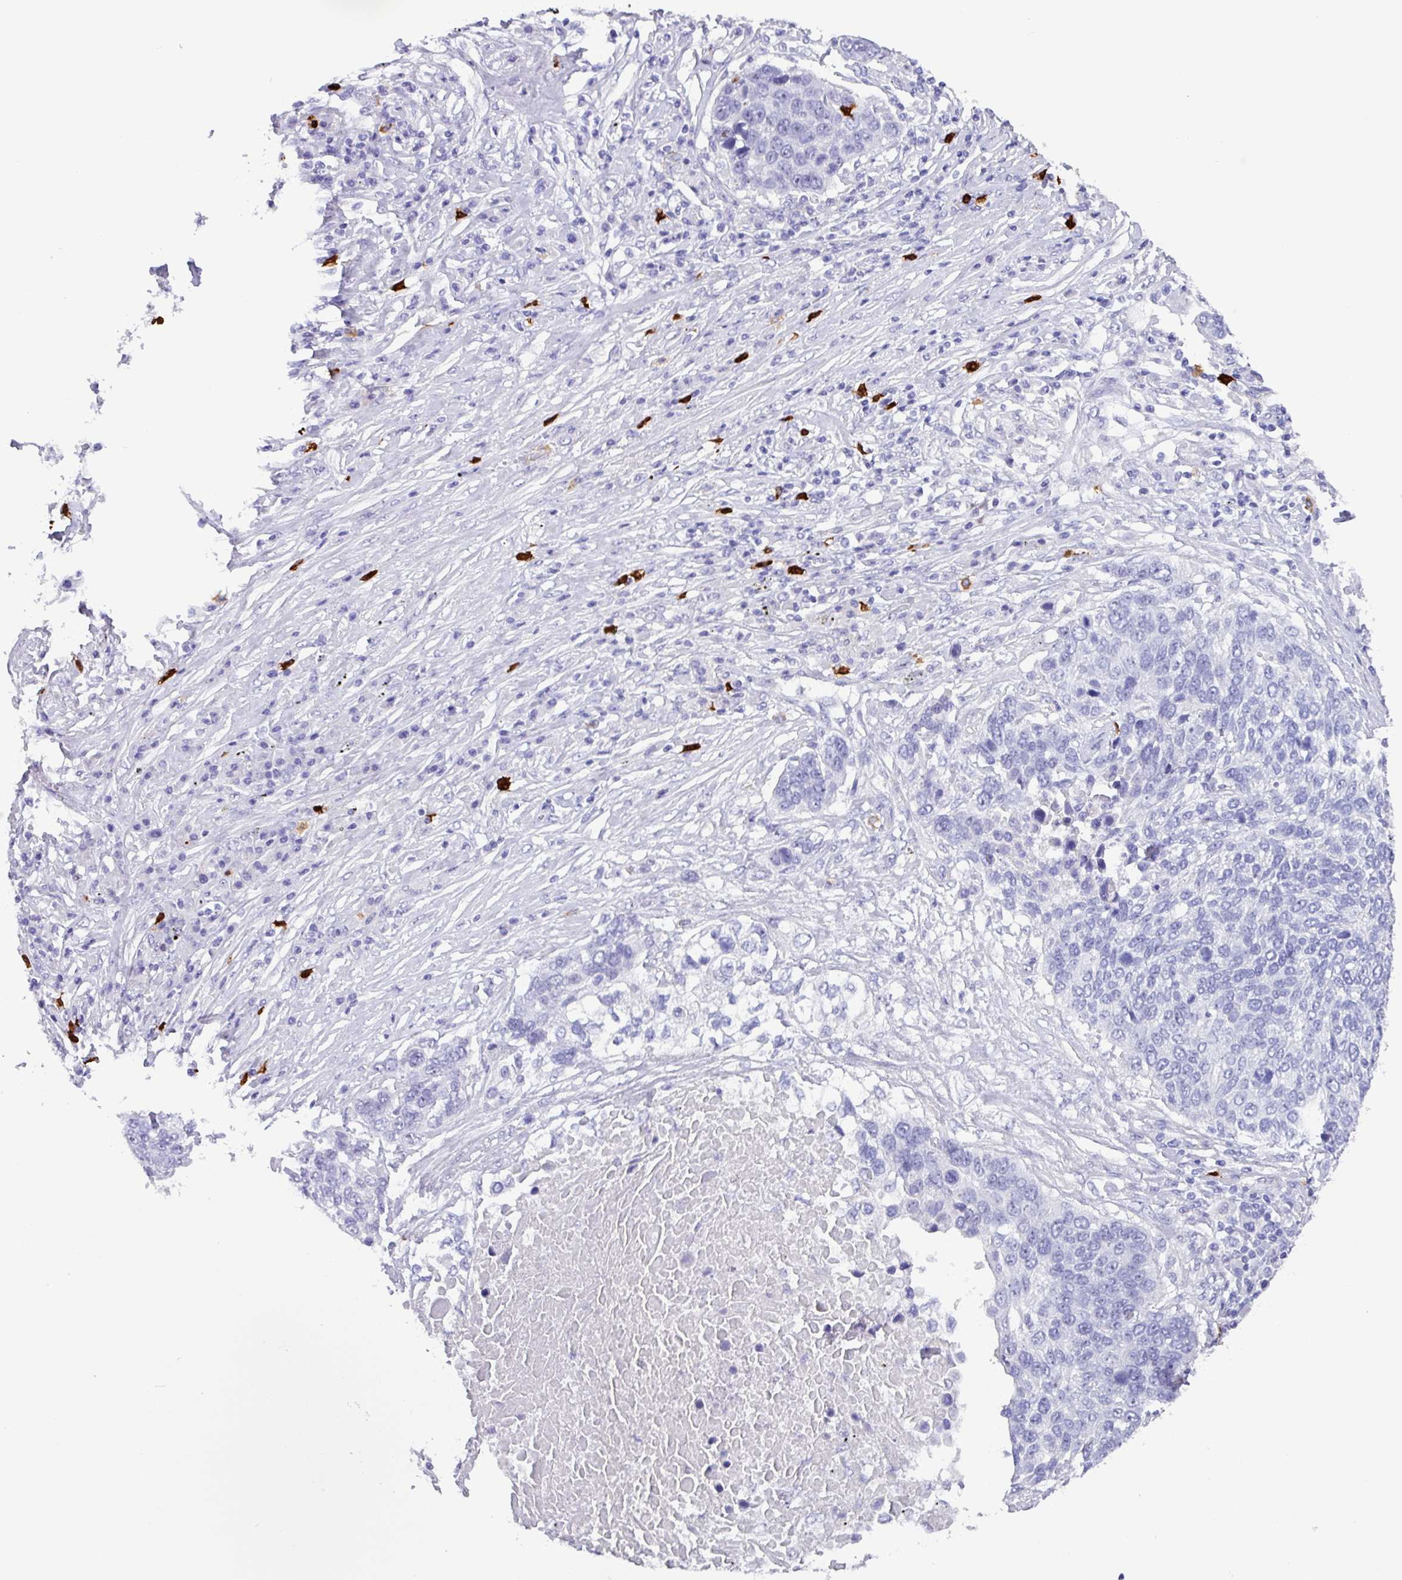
{"staining": {"intensity": "negative", "quantity": "none", "location": "none"}, "tissue": "lung cancer", "cell_type": "Tumor cells", "image_type": "cancer", "snomed": [{"axis": "morphology", "description": "Squamous cell carcinoma, NOS"}, {"axis": "topography", "description": "Lung"}], "caption": "High power microscopy photomicrograph of an IHC micrograph of lung cancer (squamous cell carcinoma), revealing no significant staining in tumor cells.", "gene": "MRM2", "patient": {"sex": "male", "age": 66}}